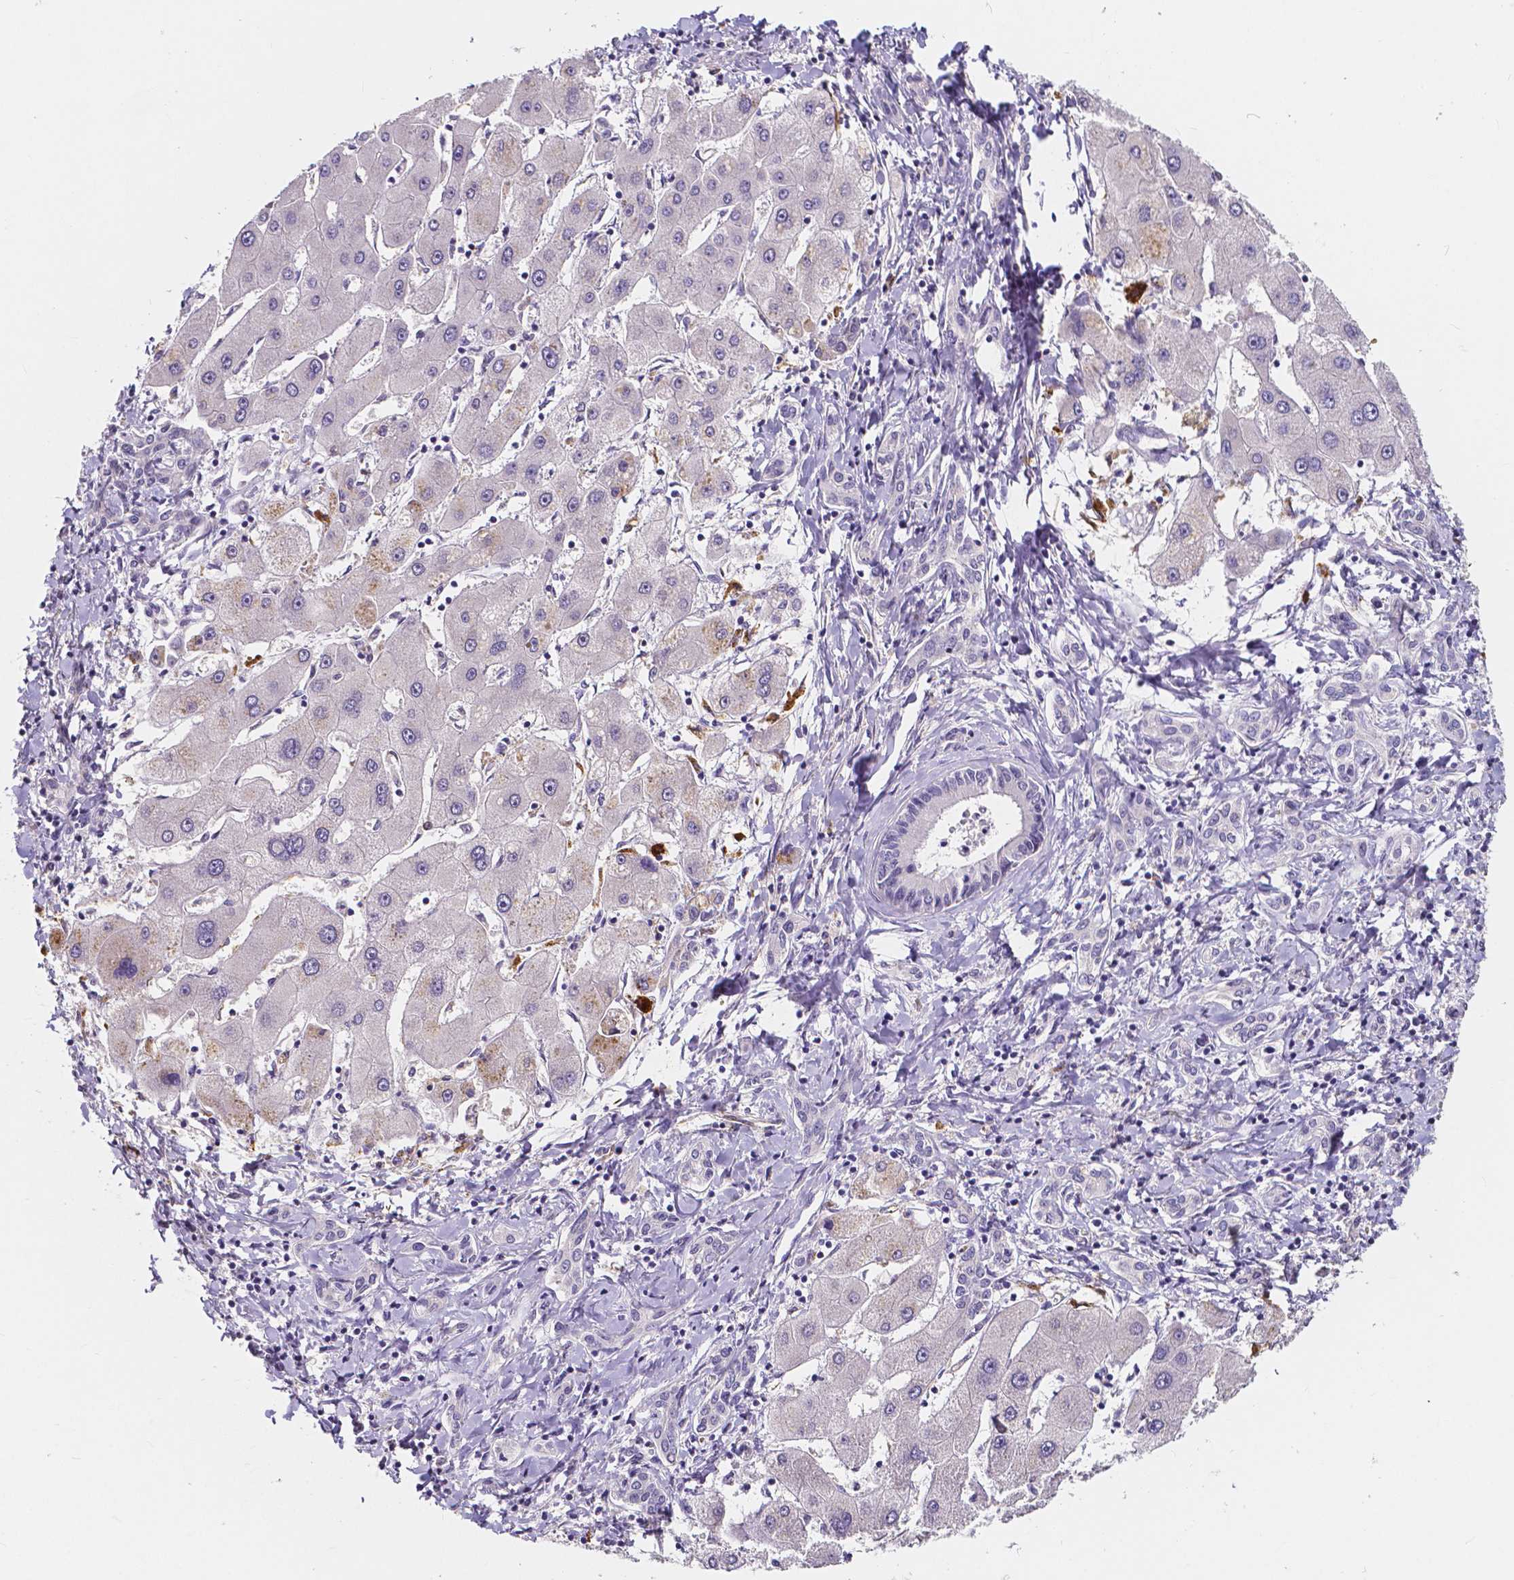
{"staining": {"intensity": "negative", "quantity": "none", "location": "none"}, "tissue": "liver cancer", "cell_type": "Tumor cells", "image_type": "cancer", "snomed": [{"axis": "morphology", "description": "Cholangiocarcinoma"}, {"axis": "topography", "description": "Liver"}], "caption": "Liver cancer stained for a protein using immunohistochemistry (IHC) shows no staining tumor cells.", "gene": "ACP5", "patient": {"sex": "male", "age": 66}}